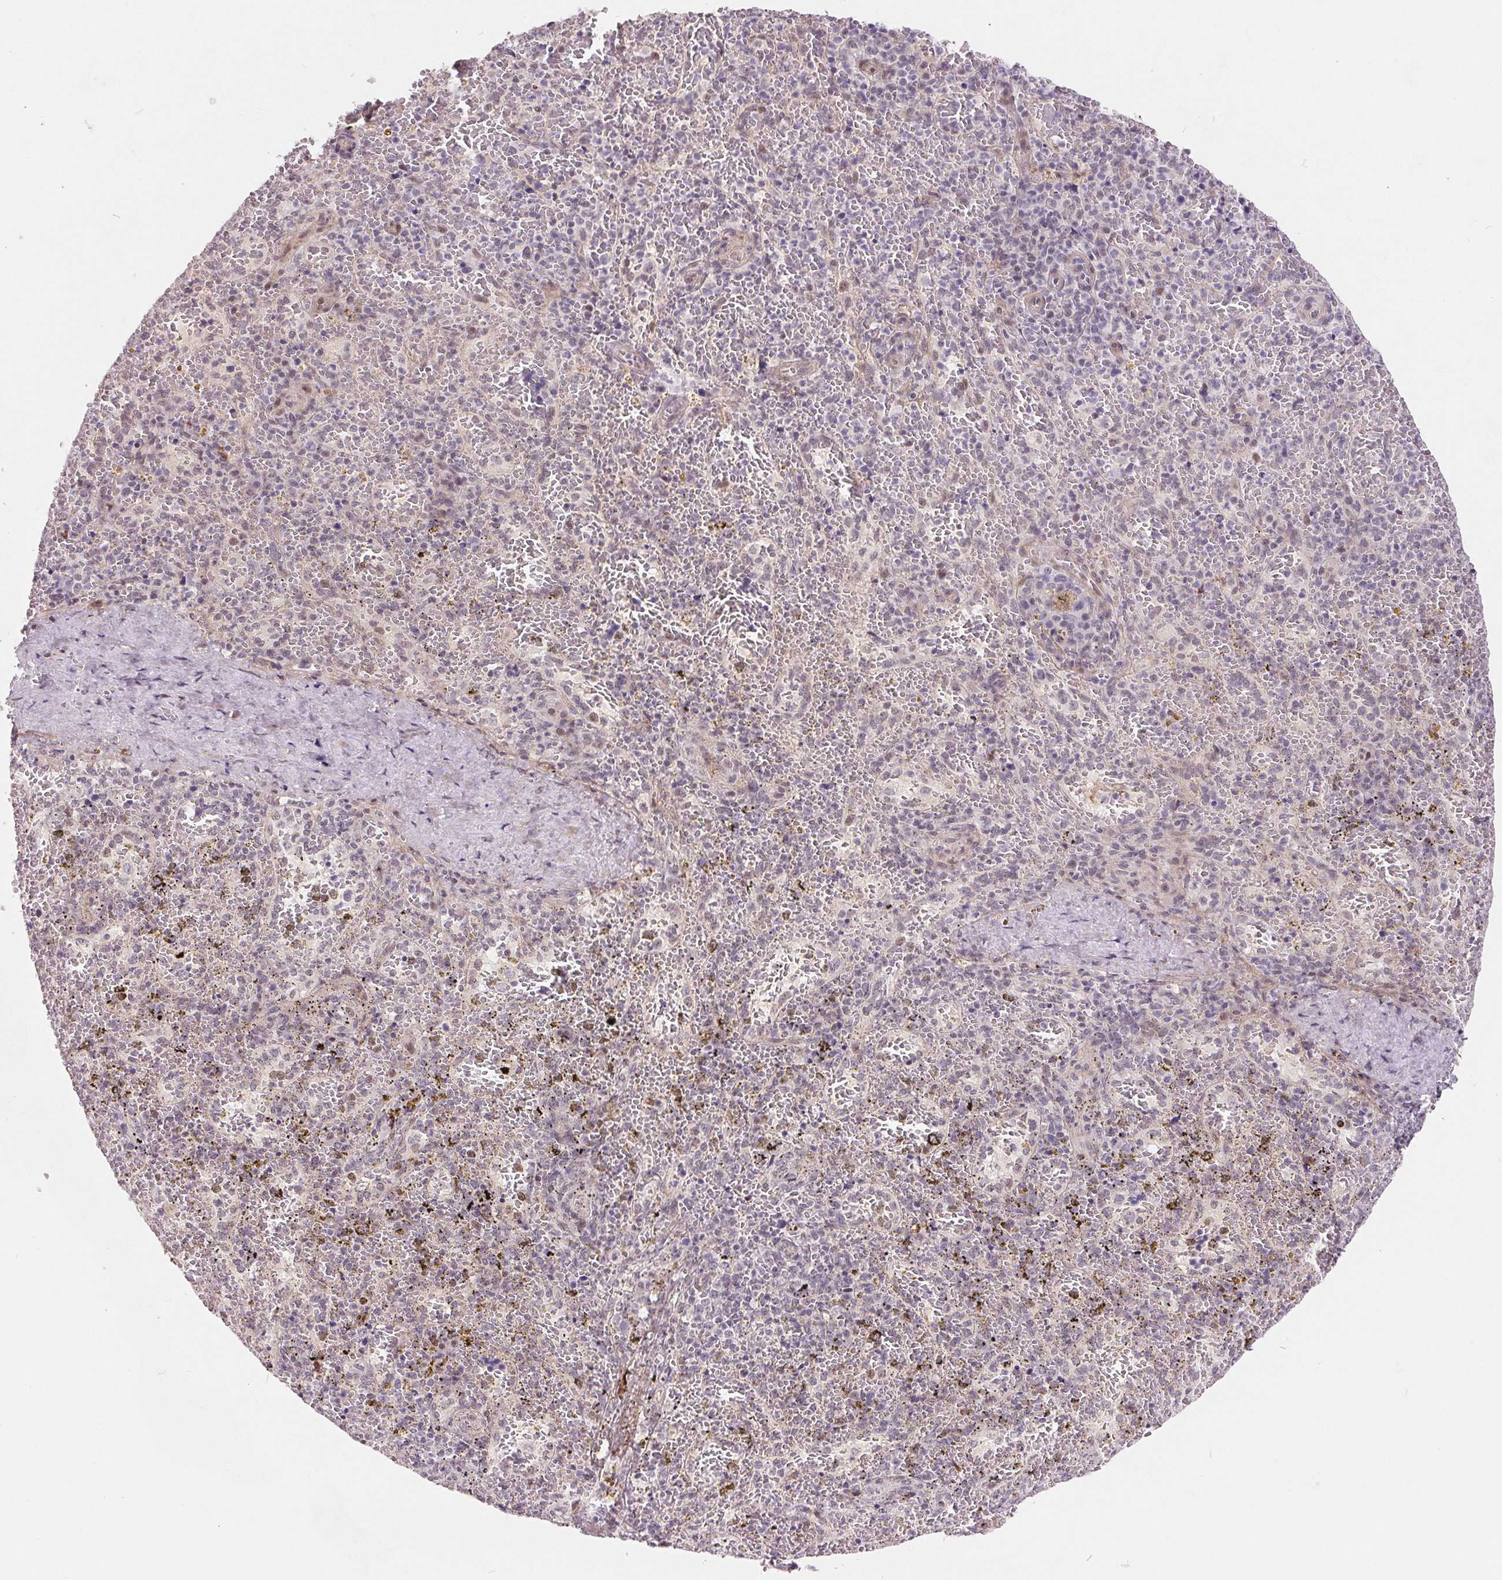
{"staining": {"intensity": "weak", "quantity": "<25%", "location": "nuclear"}, "tissue": "spleen", "cell_type": "Cells in red pulp", "image_type": "normal", "snomed": [{"axis": "morphology", "description": "Normal tissue, NOS"}, {"axis": "topography", "description": "Spleen"}], "caption": "IHC of normal human spleen shows no positivity in cells in red pulp. Brightfield microscopy of IHC stained with DAB (3,3'-diaminobenzidine) (brown) and hematoxylin (blue), captured at high magnification.", "gene": "NRG2", "patient": {"sex": "female", "age": 50}}